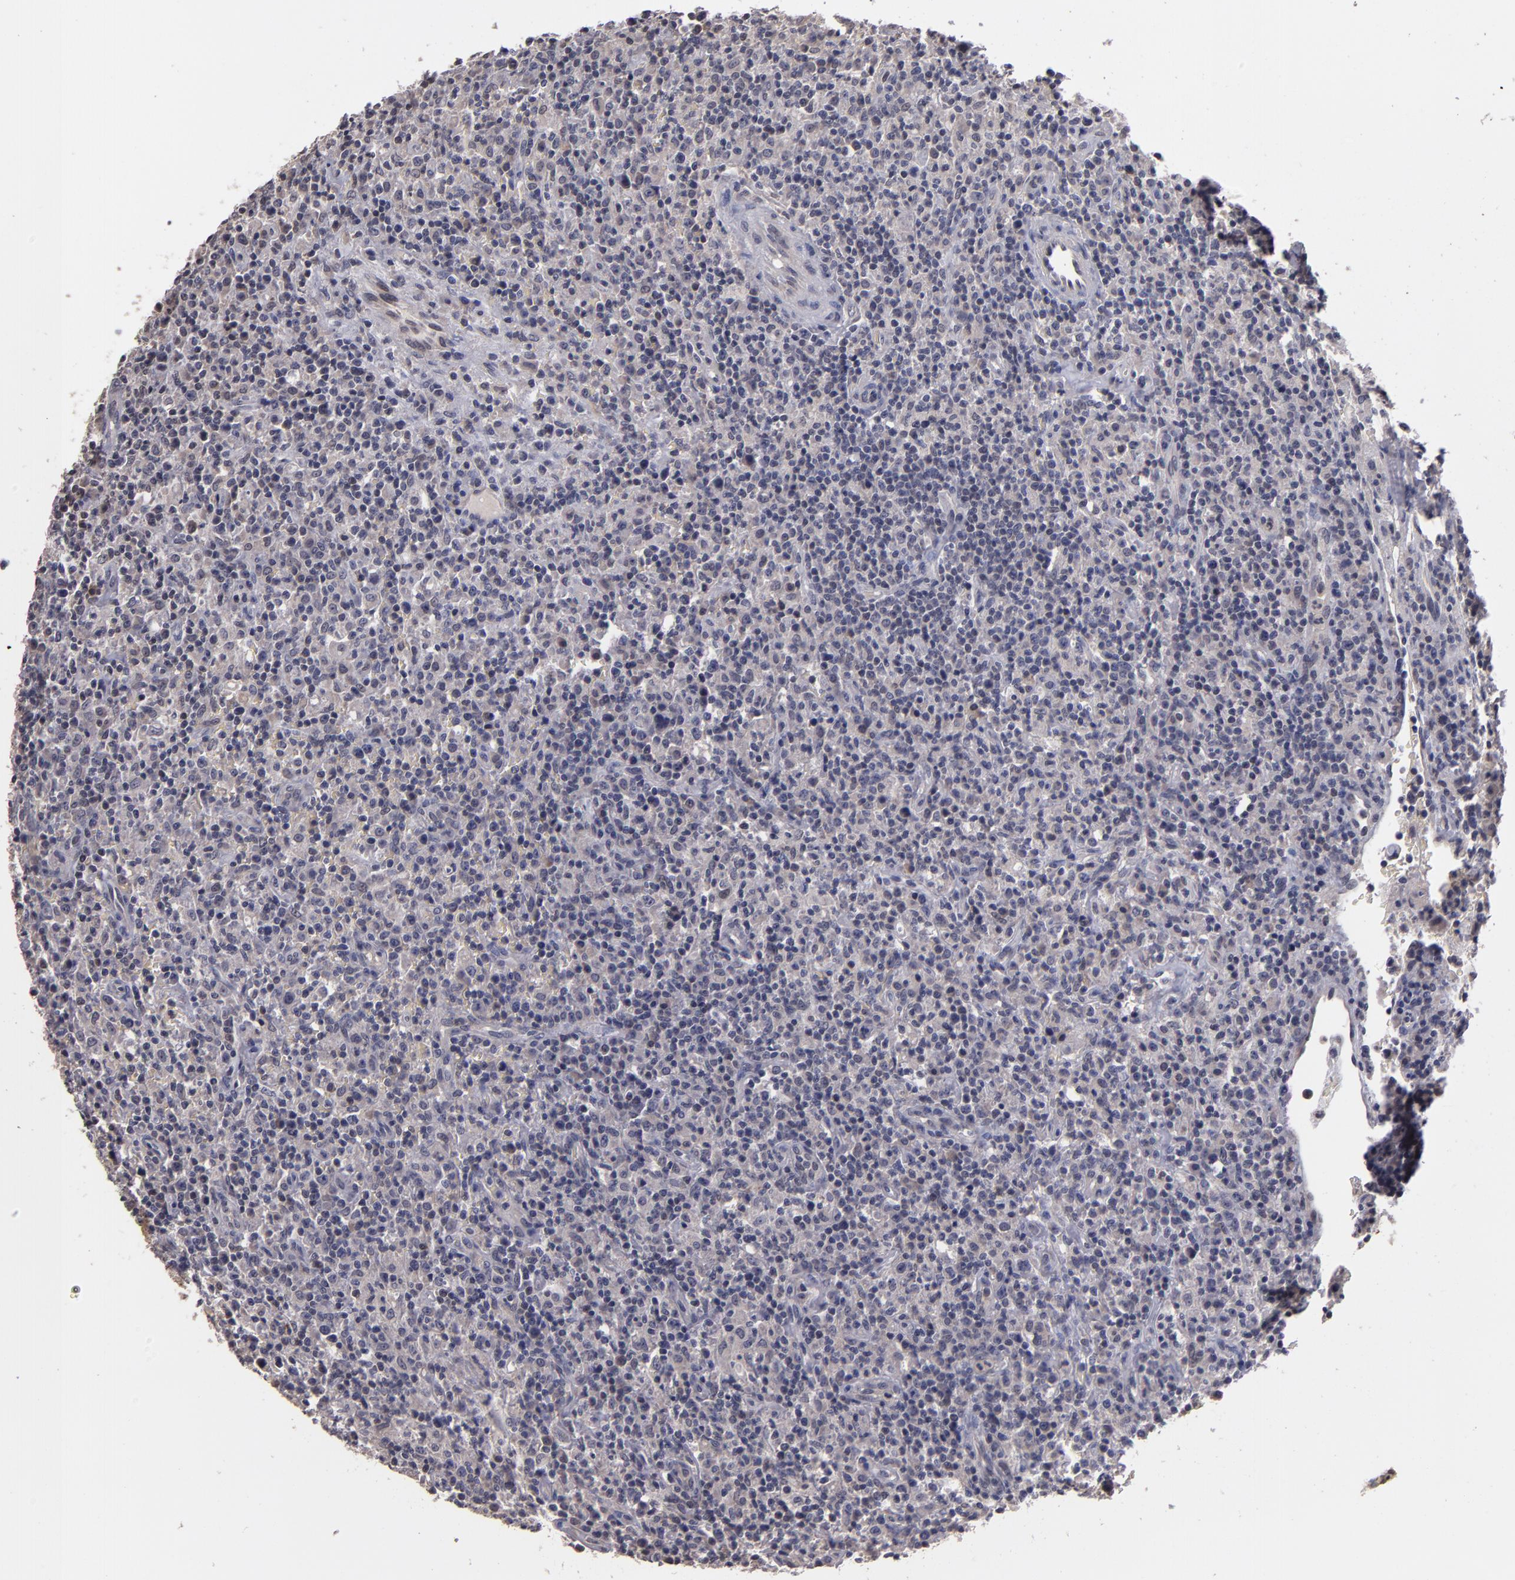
{"staining": {"intensity": "weak", "quantity": "<25%", "location": "cytoplasmic/membranous"}, "tissue": "lymphoma", "cell_type": "Tumor cells", "image_type": "cancer", "snomed": [{"axis": "morphology", "description": "Hodgkin's disease, NOS"}, {"axis": "topography", "description": "Lymph node"}], "caption": "Immunohistochemical staining of human lymphoma reveals no significant expression in tumor cells.", "gene": "S100A1", "patient": {"sex": "male", "age": 65}}